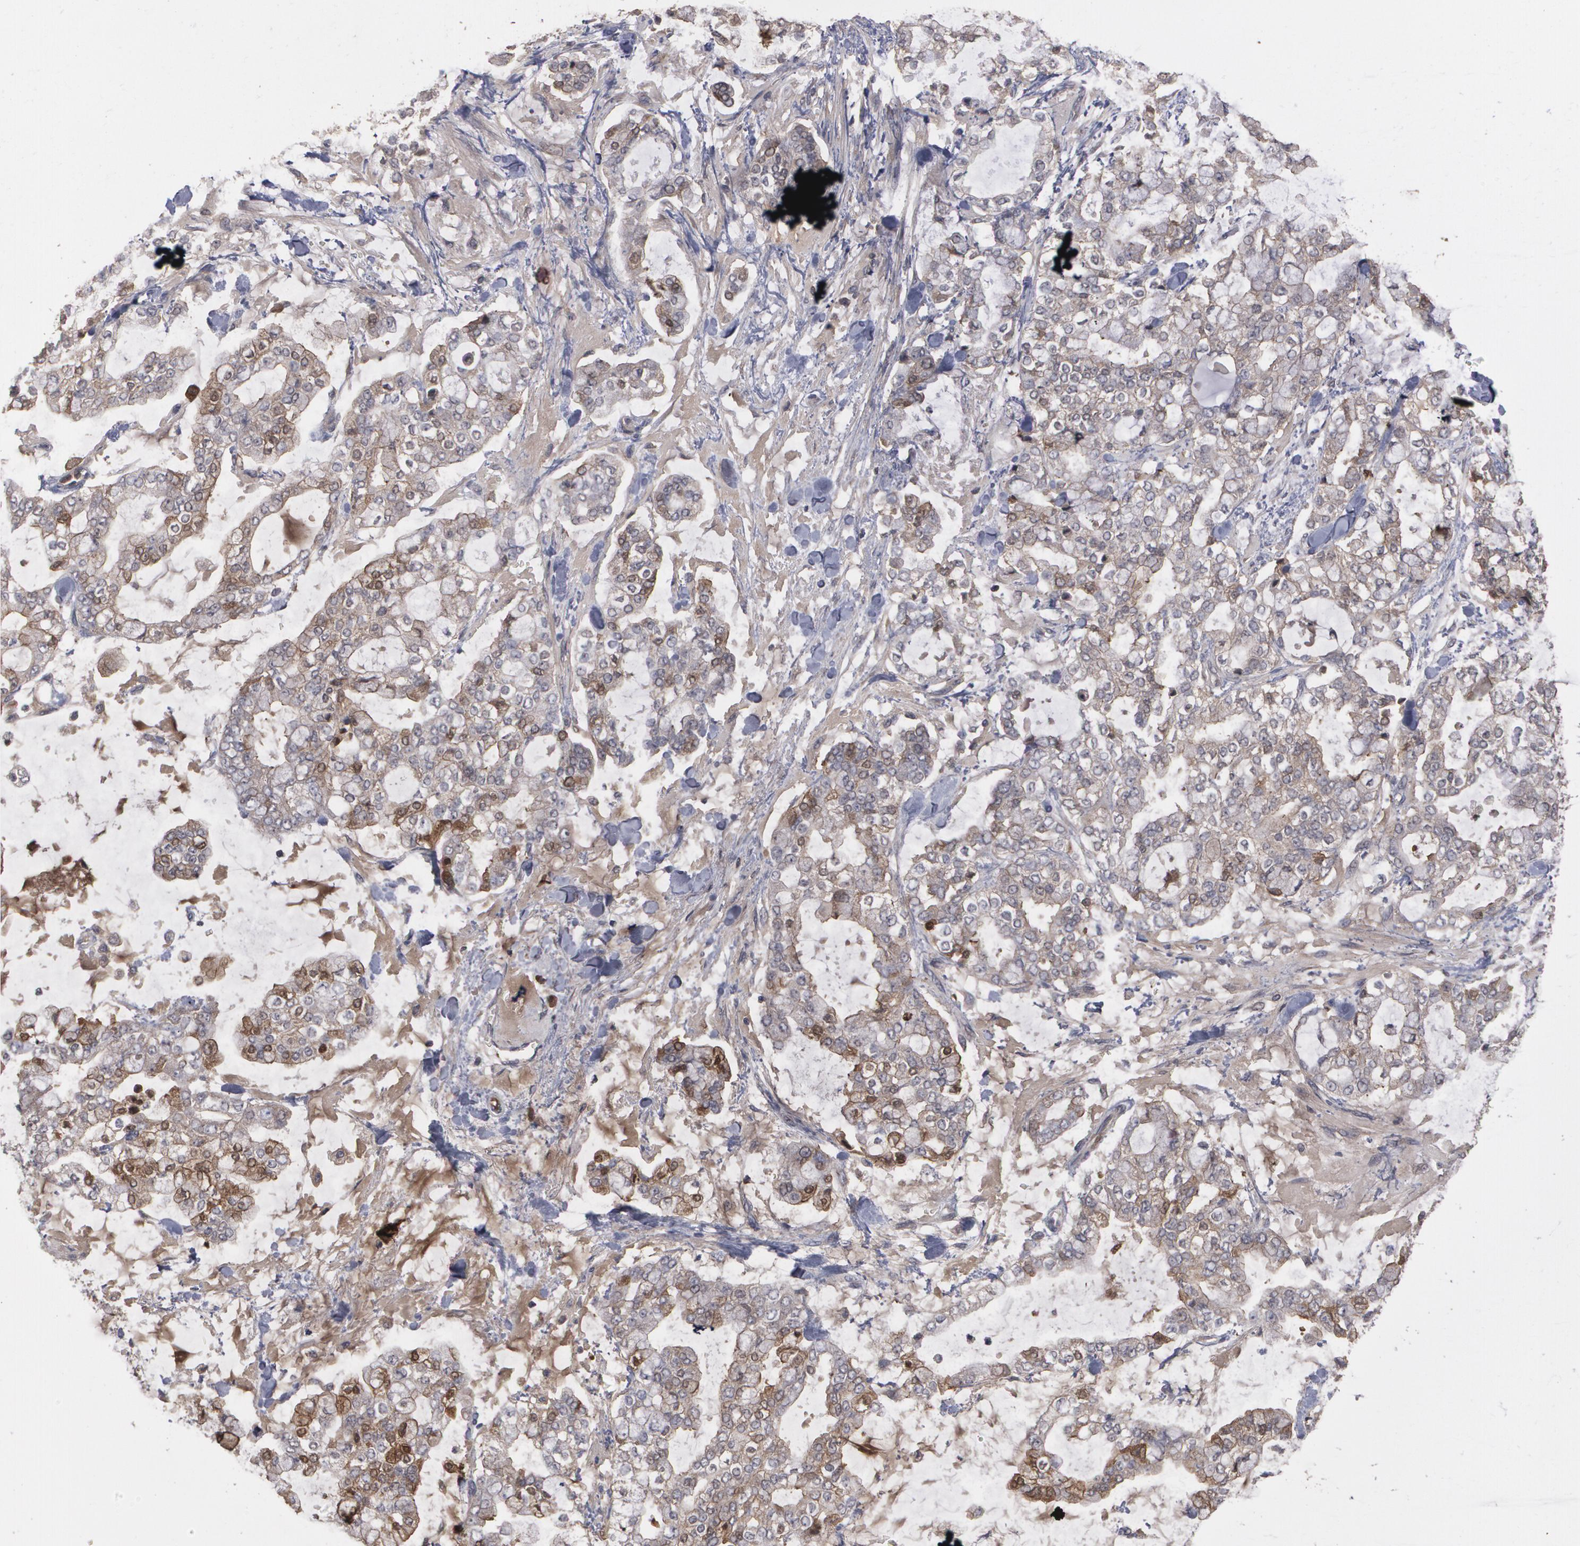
{"staining": {"intensity": "moderate", "quantity": ">75%", "location": "cytoplasmic/membranous"}, "tissue": "stomach cancer", "cell_type": "Tumor cells", "image_type": "cancer", "snomed": [{"axis": "morphology", "description": "Normal tissue, NOS"}, {"axis": "morphology", "description": "Adenocarcinoma, NOS"}, {"axis": "topography", "description": "Stomach, upper"}, {"axis": "topography", "description": "Stomach"}], "caption": "Human stomach cancer stained with a brown dye exhibits moderate cytoplasmic/membranous positive positivity in approximately >75% of tumor cells.", "gene": "ARF6", "patient": {"sex": "male", "age": 76}}